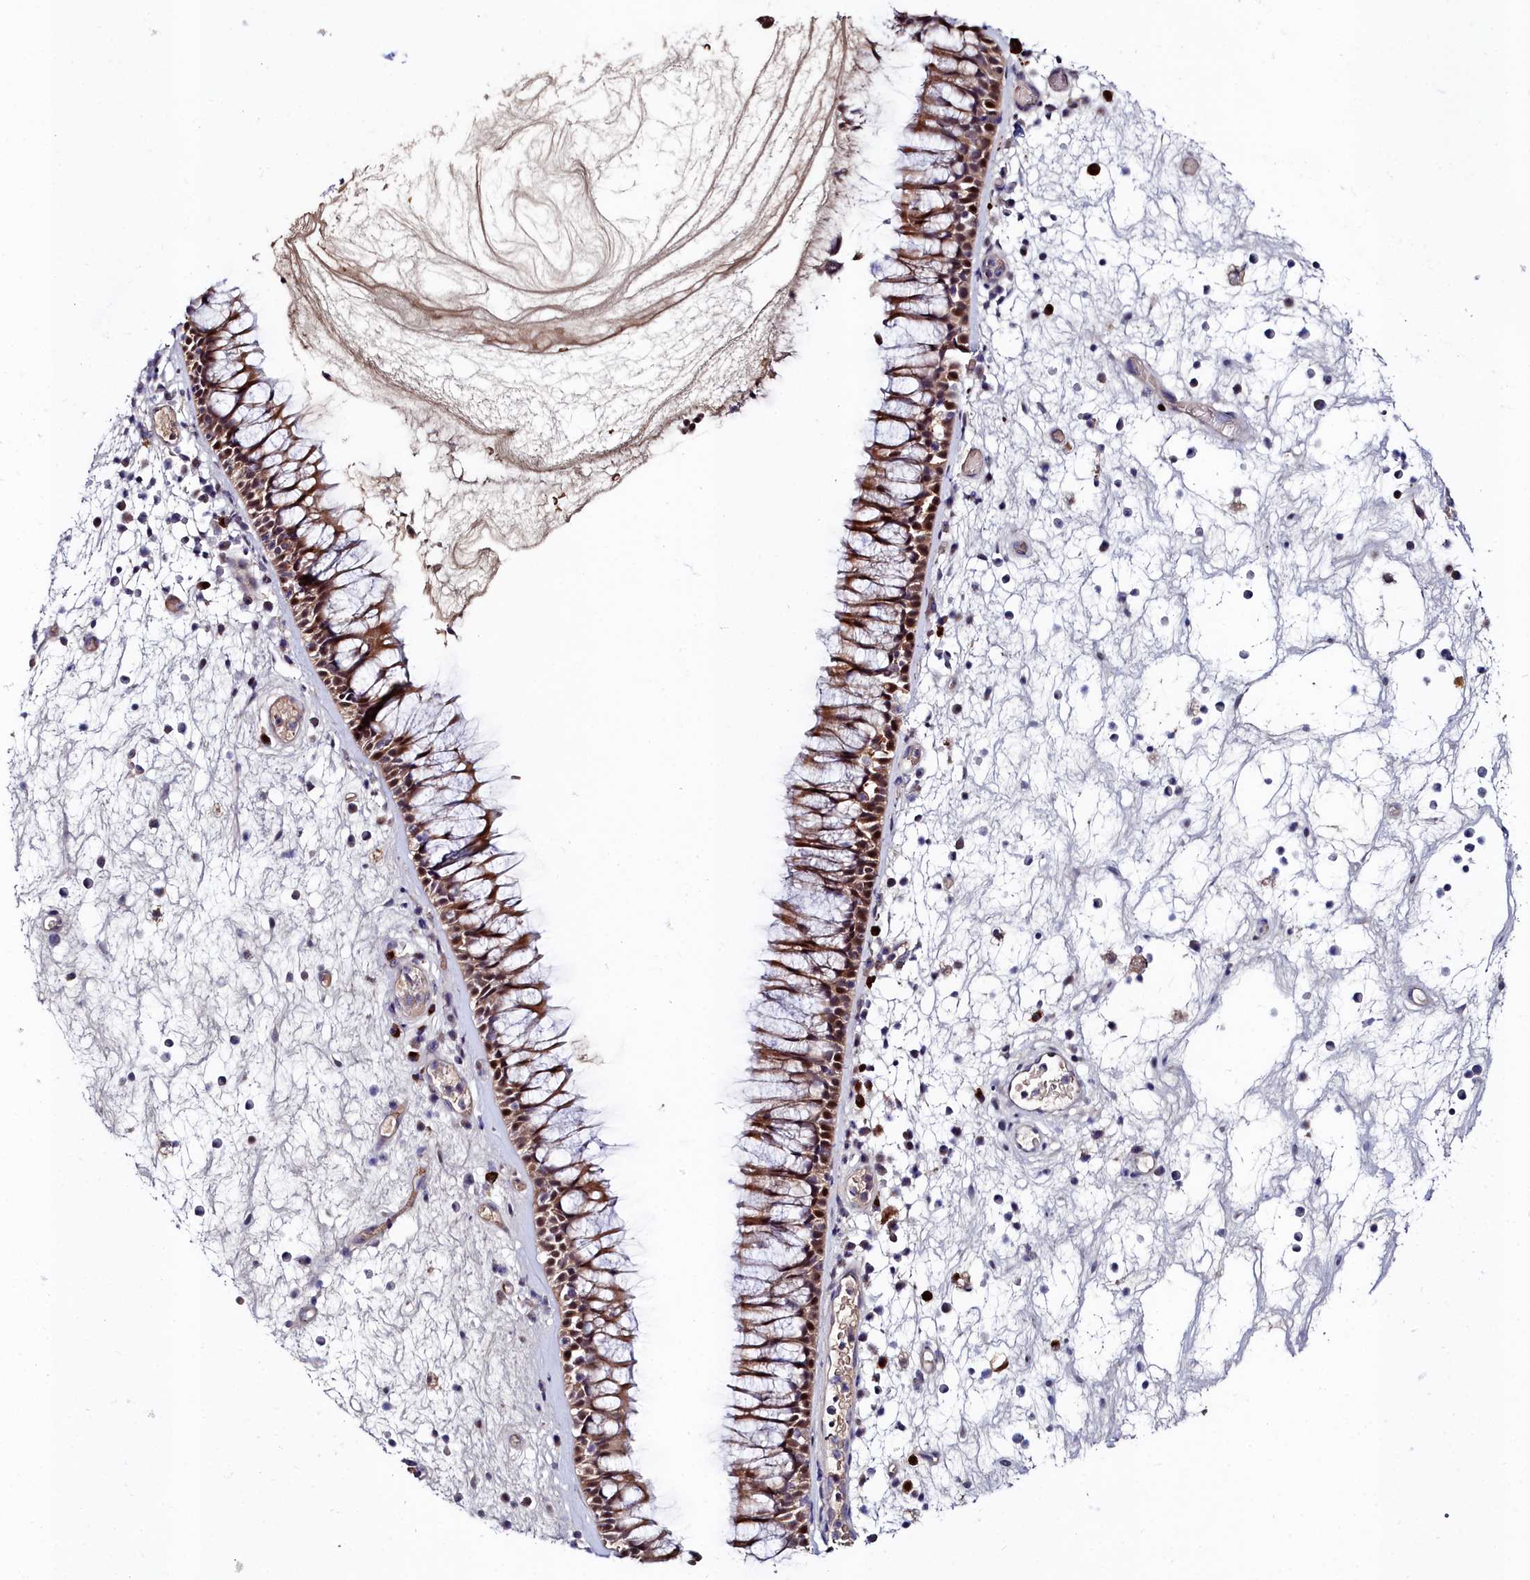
{"staining": {"intensity": "moderate", "quantity": ">75%", "location": "cytoplasmic/membranous,nuclear"}, "tissue": "nasopharynx", "cell_type": "Respiratory epithelial cells", "image_type": "normal", "snomed": [{"axis": "morphology", "description": "Normal tissue, NOS"}, {"axis": "morphology", "description": "Inflammation, NOS"}, {"axis": "morphology", "description": "Malignant melanoma, Metastatic site"}, {"axis": "topography", "description": "Nasopharynx"}], "caption": "Immunohistochemical staining of benign nasopharynx reveals >75% levels of moderate cytoplasmic/membranous,nuclear protein staining in approximately >75% of respiratory epithelial cells. (Stains: DAB in brown, nuclei in blue, Microscopy: brightfield microscopy at high magnification).", "gene": "KCTD18", "patient": {"sex": "male", "age": 70}}